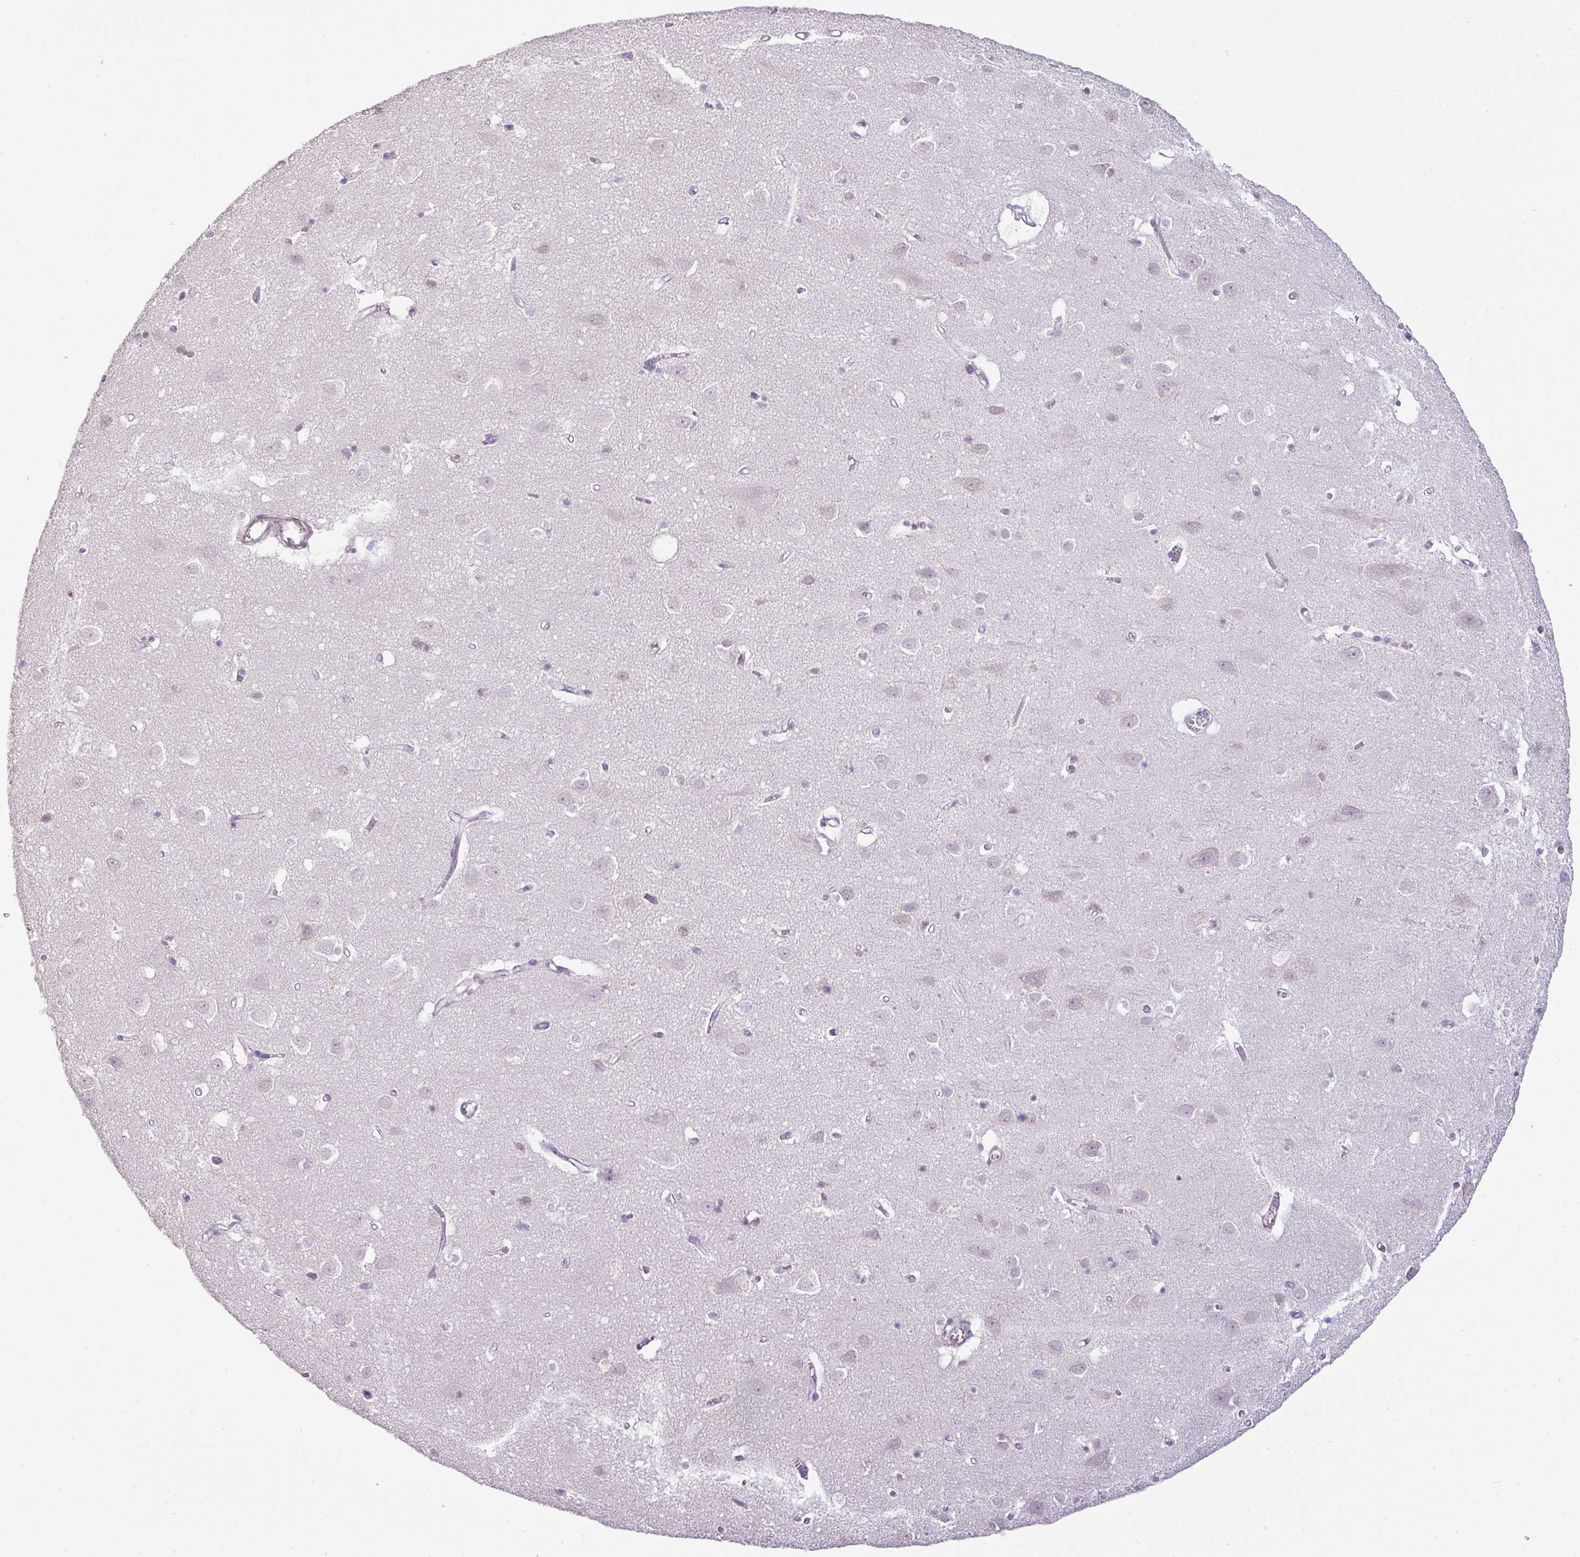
{"staining": {"intensity": "weak", "quantity": "<25%", "location": "cytoplasmic/membranous"}, "tissue": "cerebral cortex", "cell_type": "Endothelial cells", "image_type": "normal", "snomed": [{"axis": "morphology", "description": "Normal tissue, NOS"}, {"axis": "topography", "description": "Cerebral cortex"}], "caption": "Endothelial cells show no significant protein positivity in unremarkable cerebral cortex. (DAB (3,3'-diaminobenzidine) immunohistochemistry, high magnification).", "gene": "DIP2A", "patient": {"sex": "male", "age": 70}}